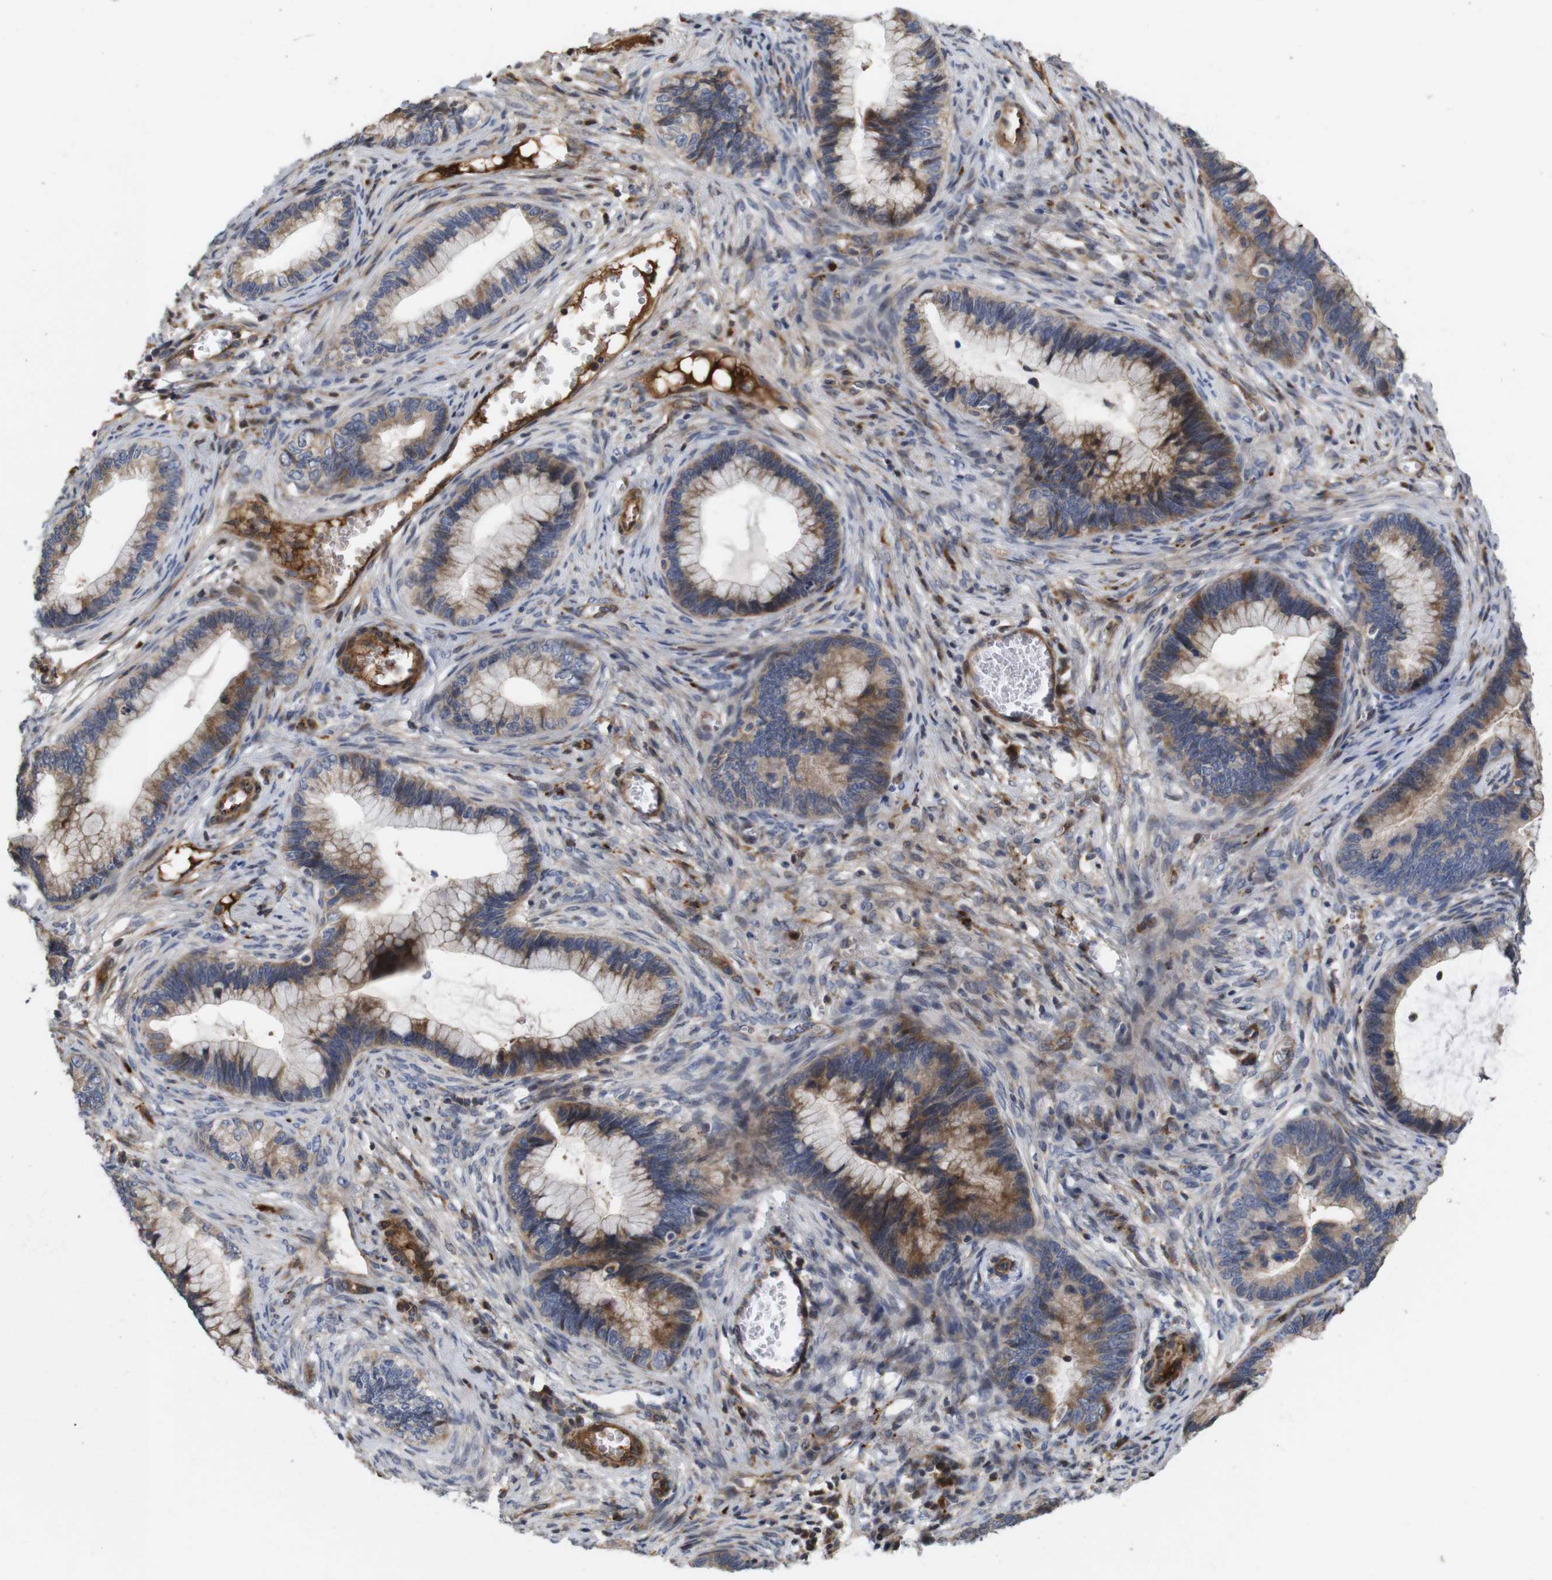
{"staining": {"intensity": "moderate", "quantity": "25%-75%", "location": "cytoplasmic/membranous"}, "tissue": "cervical cancer", "cell_type": "Tumor cells", "image_type": "cancer", "snomed": [{"axis": "morphology", "description": "Adenocarcinoma, NOS"}, {"axis": "topography", "description": "Cervix"}], "caption": "IHC image of neoplastic tissue: adenocarcinoma (cervical) stained using immunohistochemistry (IHC) demonstrates medium levels of moderate protein expression localized specifically in the cytoplasmic/membranous of tumor cells, appearing as a cytoplasmic/membranous brown color.", "gene": "SPRY3", "patient": {"sex": "female", "age": 44}}